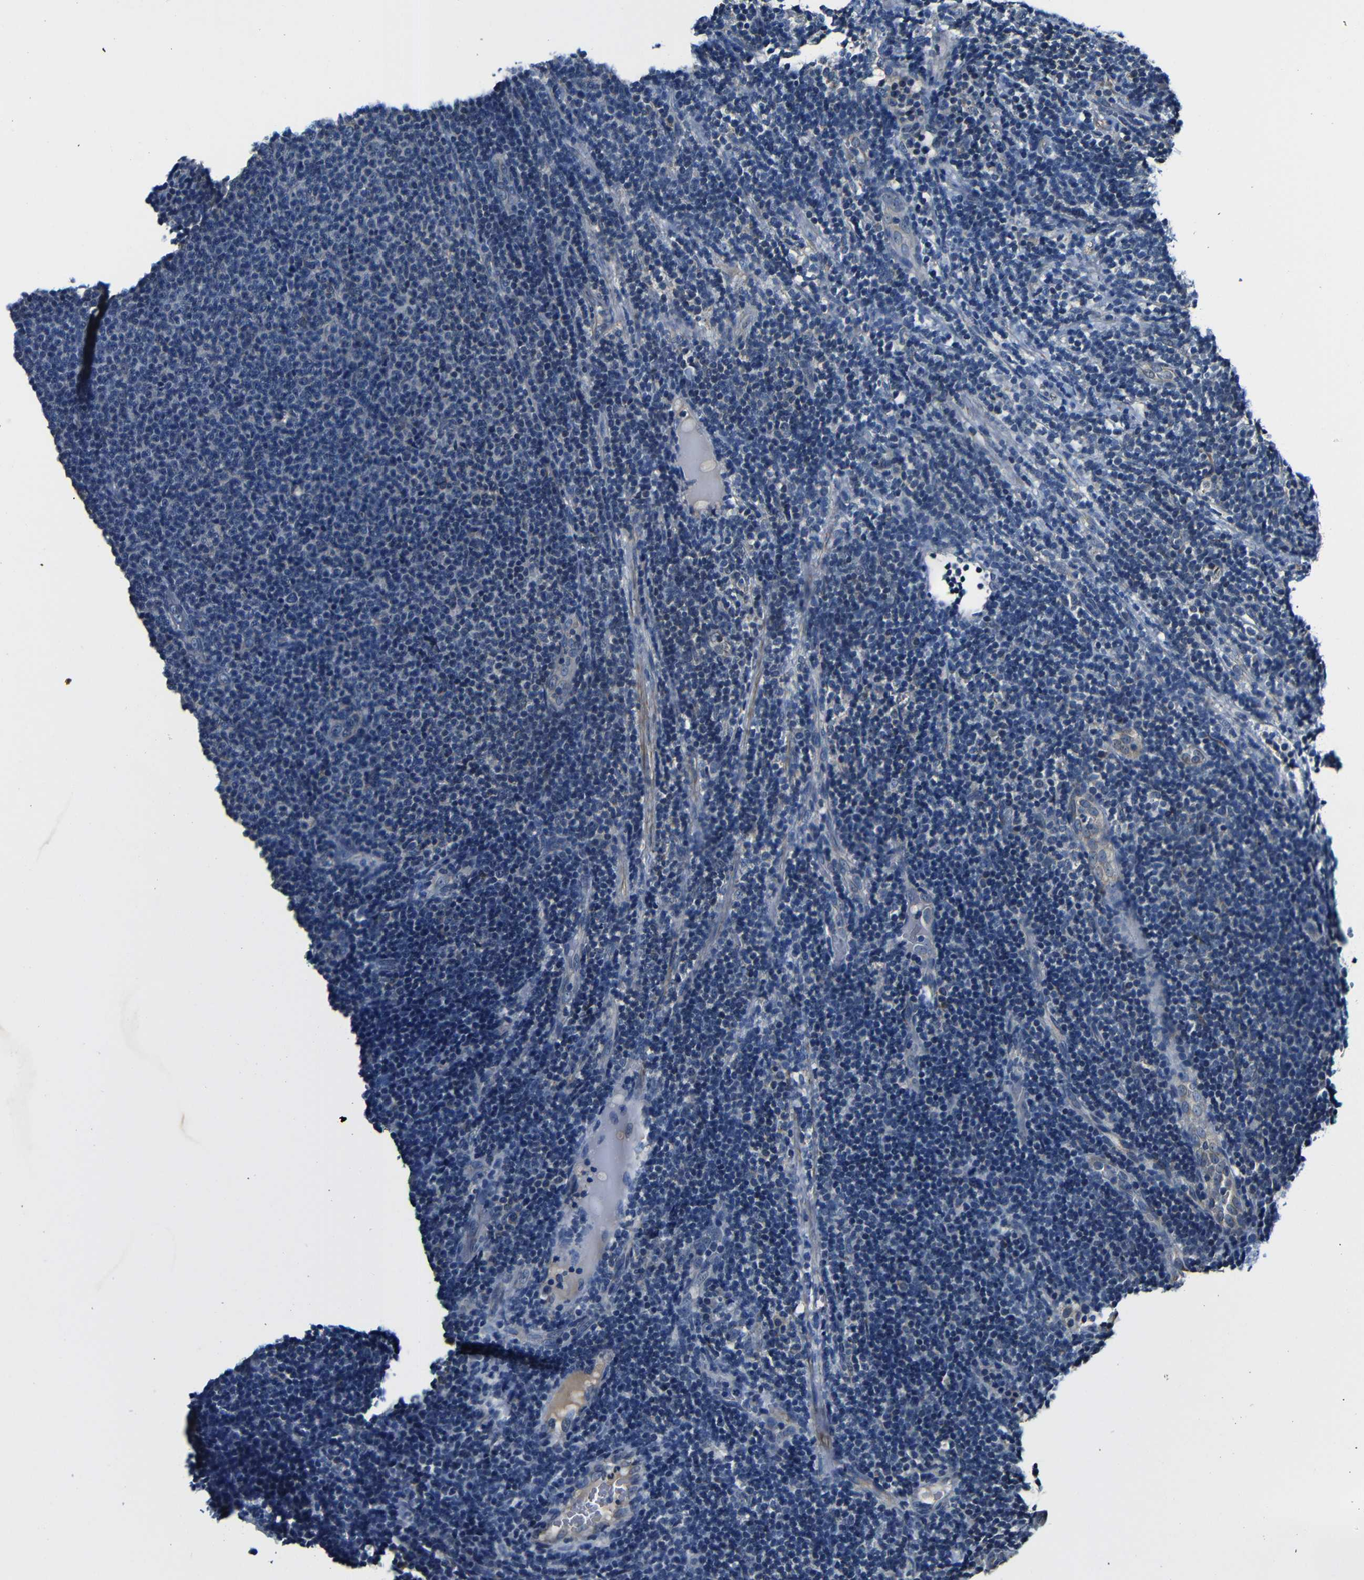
{"staining": {"intensity": "negative", "quantity": "none", "location": "none"}, "tissue": "lymphoma", "cell_type": "Tumor cells", "image_type": "cancer", "snomed": [{"axis": "morphology", "description": "Malignant lymphoma, non-Hodgkin's type, Low grade"}, {"axis": "topography", "description": "Lymph node"}], "caption": "An immunohistochemistry (IHC) image of lymphoma is shown. There is no staining in tumor cells of lymphoma.", "gene": "FKBP14", "patient": {"sex": "male", "age": 66}}